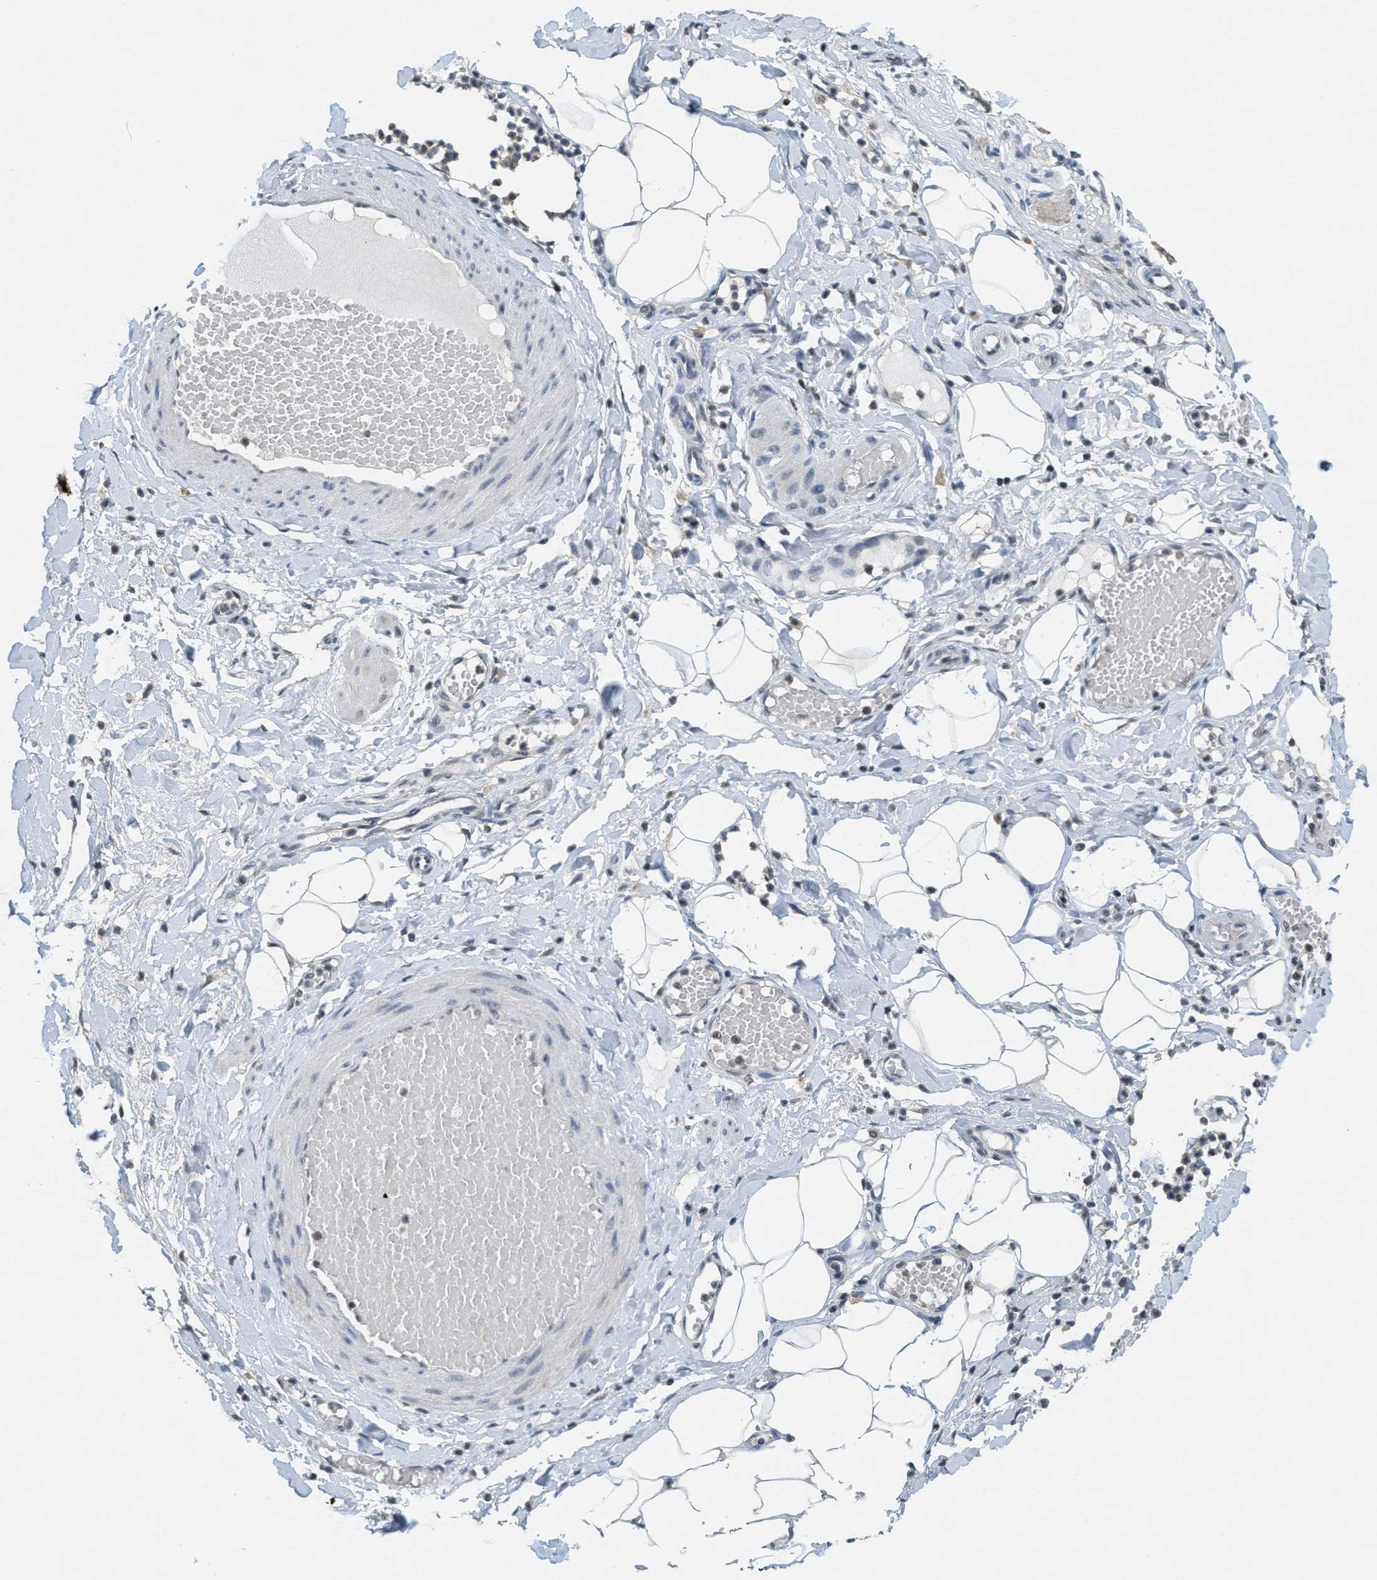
{"staining": {"intensity": "moderate", "quantity": ">75%", "location": "cytoplasmic/membranous,nuclear"}, "tissue": "adipose tissue", "cell_type": "Adipocytes", "image_type": "normal", "snomed": [{"axis": "morphology", "description": "Normal tissue, NOS"}, {"axis": "topography", "description": "Soft tissue"}, {"axis": "topography", "description": "Vascular tissue"}], "caption": "There is medium levels of moderate cytoplasmic/membranous,nuclear staining in adipocytes of unremarkable adipose tissue, as demonstrated by immunohistochemical staining (brown color).", "gene": "DNAJB1", "patient": {"sex": "female", "age": 35}}